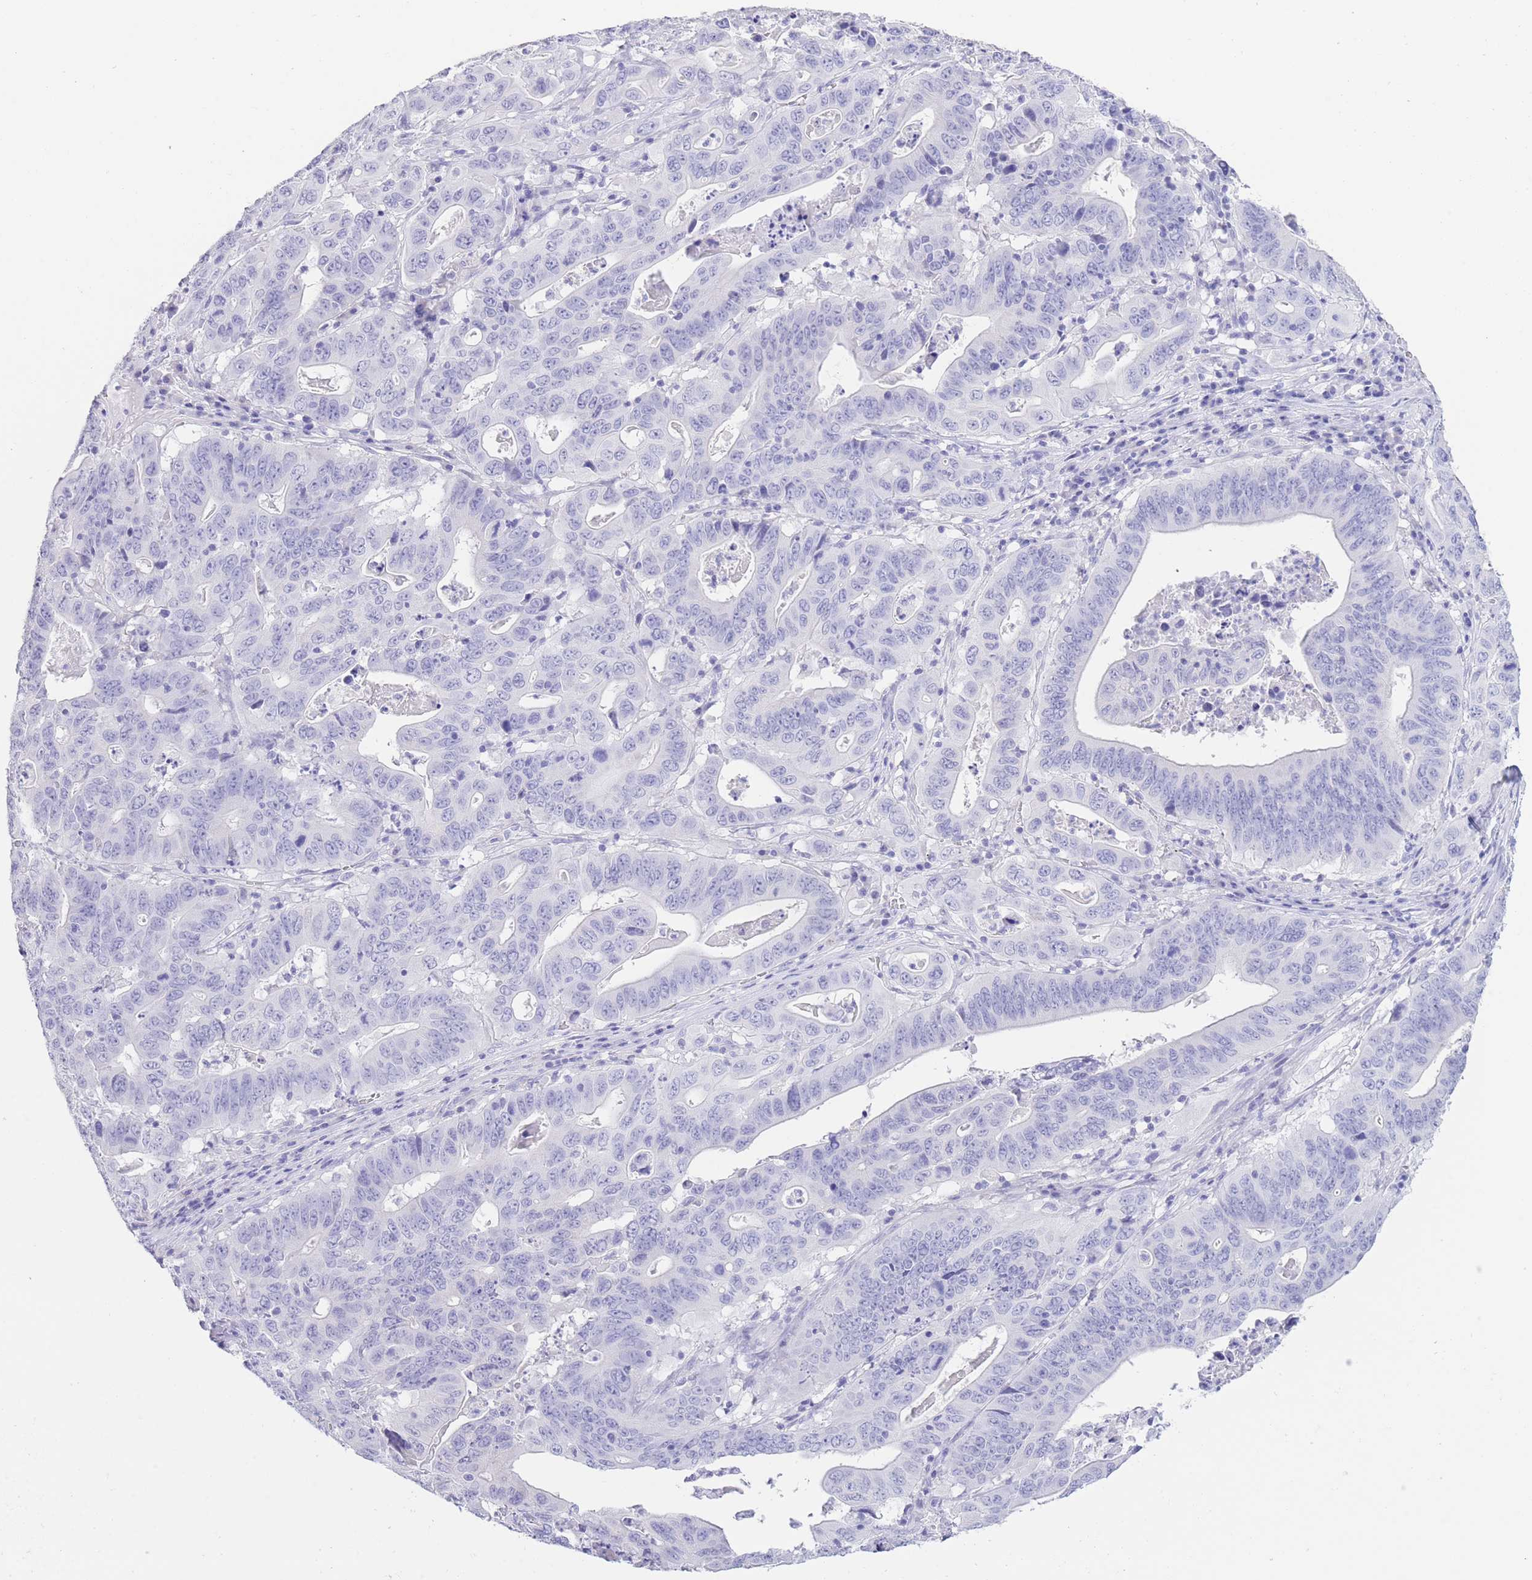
{"staining": {"intensity": "negative", "quantity": "none", "location": "none"}, "tissue": "lung cancer", "cell_type": "Tumor cells", "image_type": "cancer", "snomed": [{"axis": "morphology", "description": "Adenocarcinoma, NOS"}, {"axis": "topography", "description": "Lung"}], "caption": "Immunohistochemical staining of lung cancer exhibits no significant staining in tumor cells. (Immunohistochemistry, brightfield microscopy, high magnification).", "gene": "PKLR", "patient": {"sex": "female", "age": 60}}